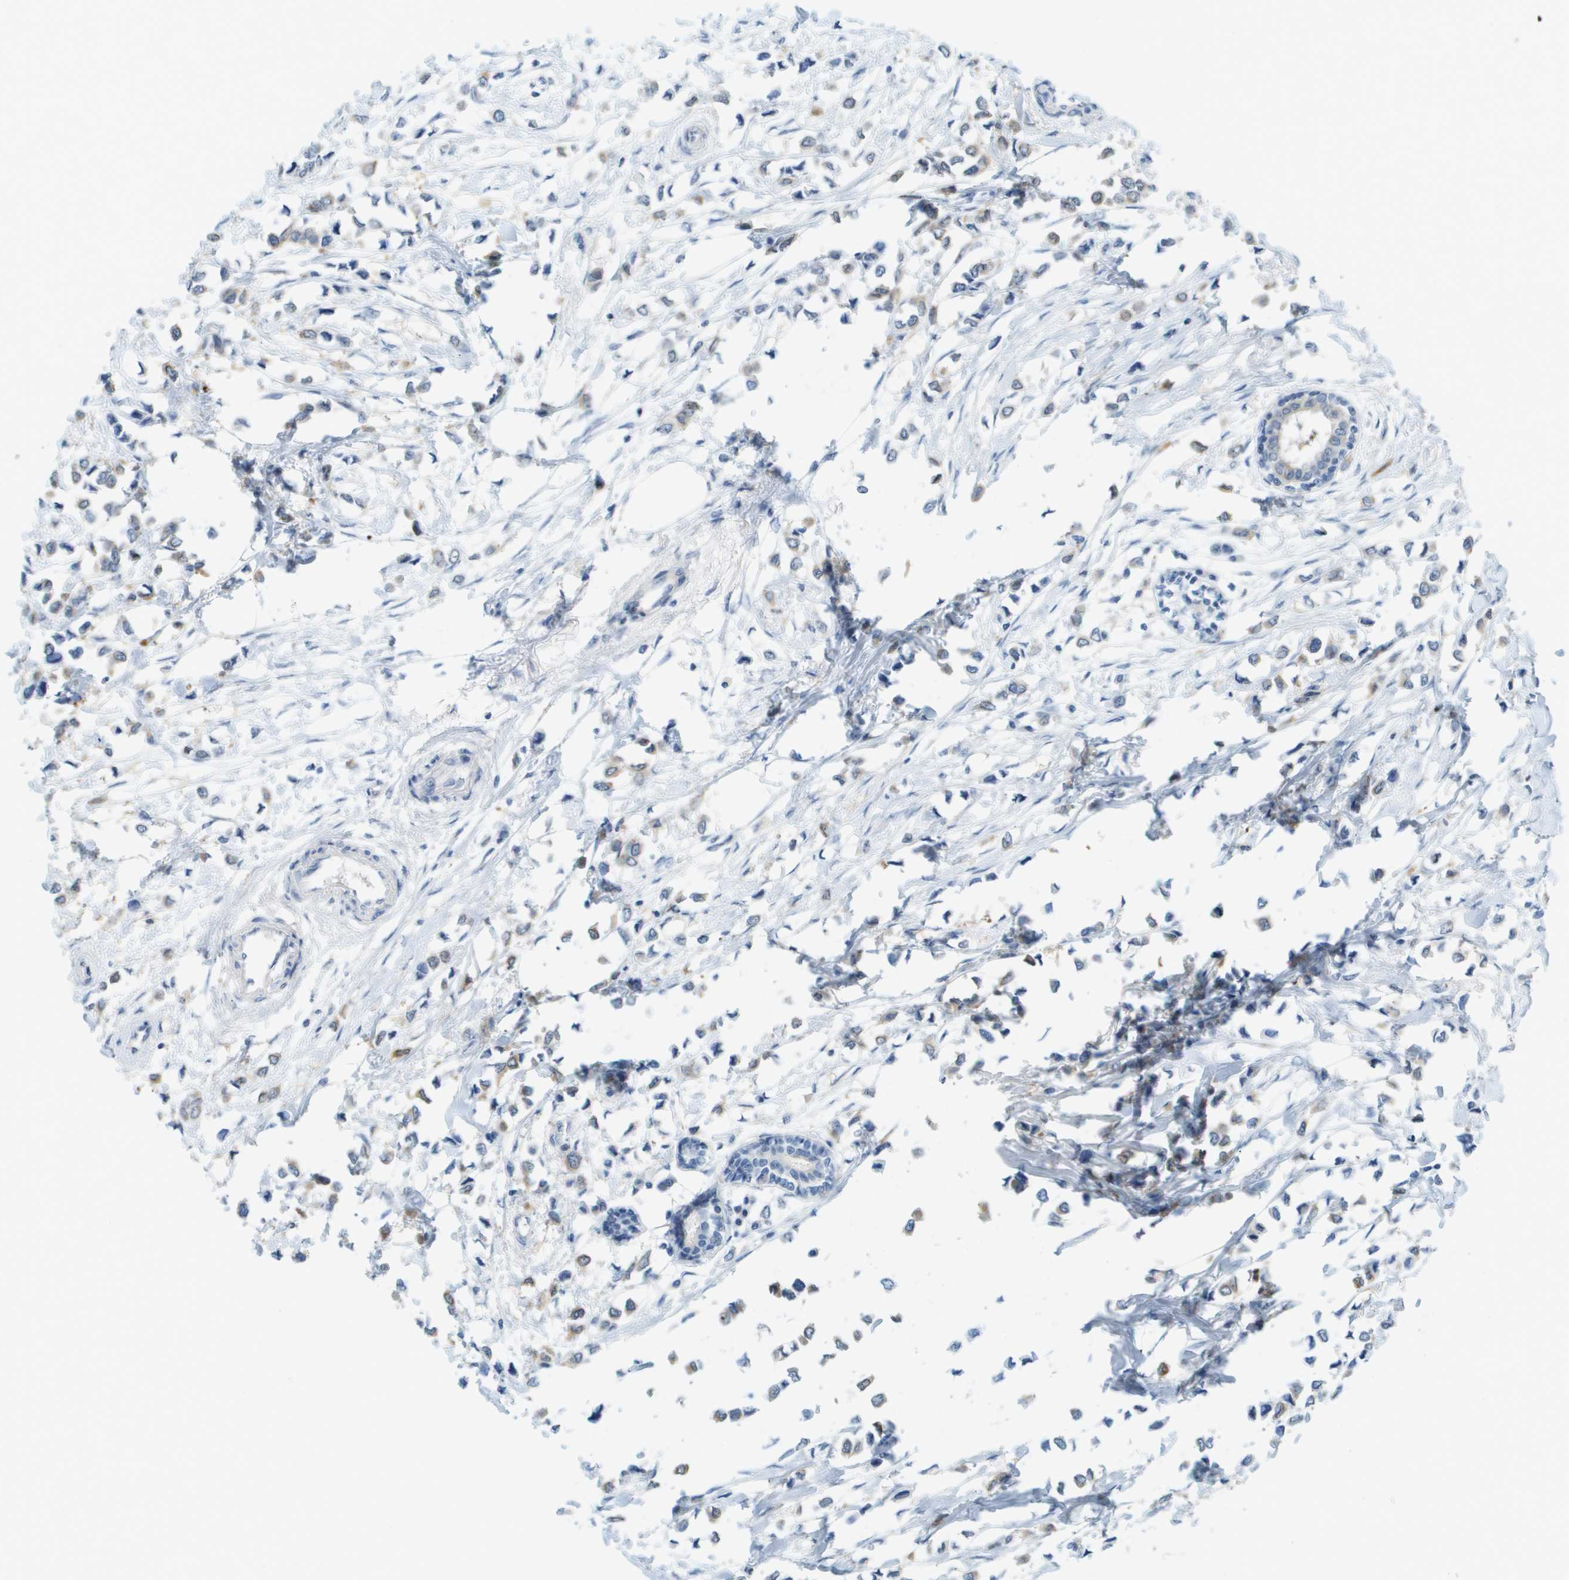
{"staining": {"intensity": "weak", "quantity": "<25%", "location": "cytoplasmic/membranous"}, "tissue": "breast cancer", "cell_type": "Tumor cells", "image_type": "cancer", "snomed": [{"axis": "morphology", "description": "Lobular carcinoma"}, {"axis": "topography", "description": "Breast"}], "caption": "The immunohistochemistry (IHC) image has no significant staining in tumor cells of breast lobular carcinoma tissue.", "gene": "CUL9", "patient": {"sex": "female", "age": 51}}